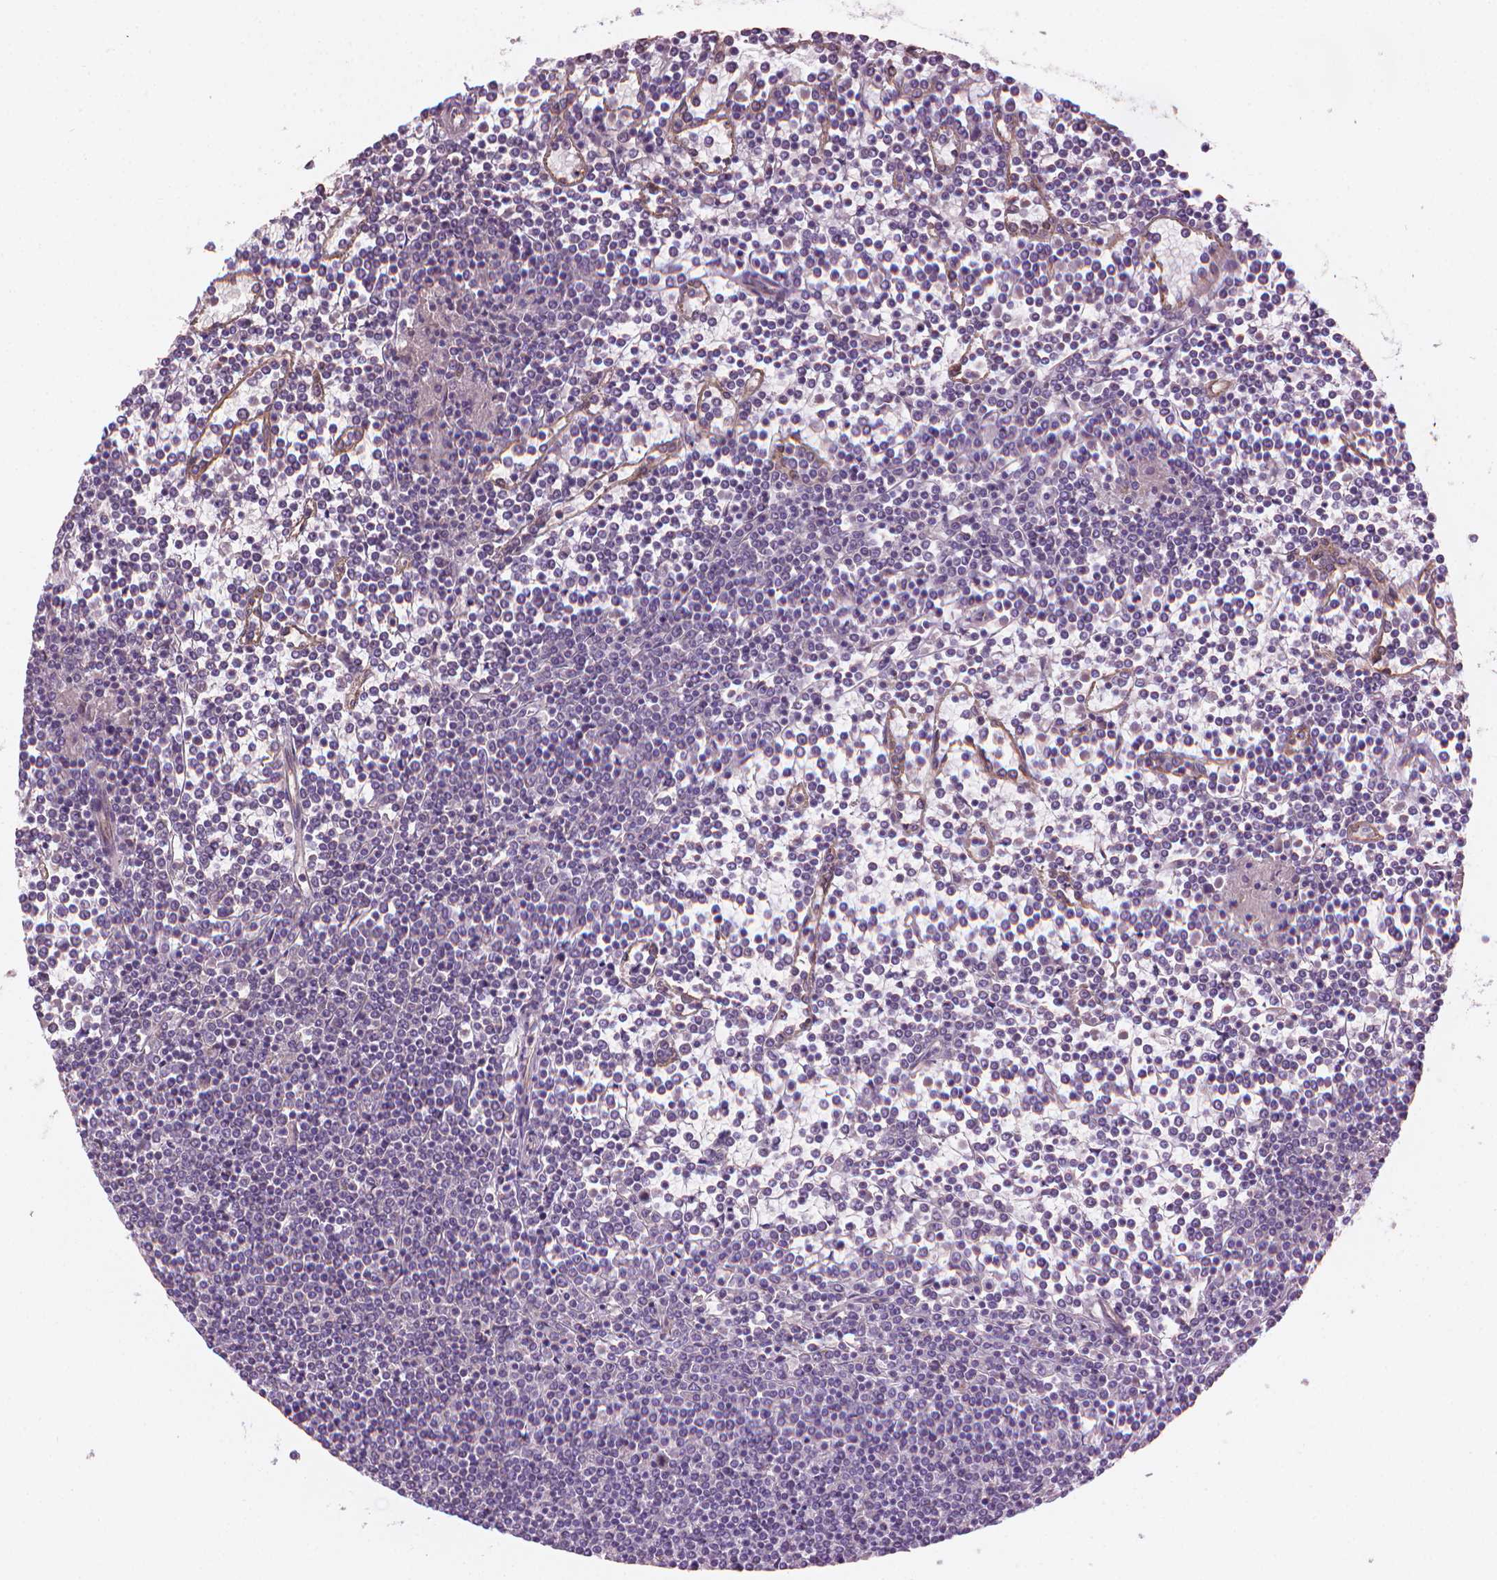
{"staining": {"intensity": "negative", "quantity": "none", "location": "none"}, "tissue": "lymphoma", "cell_type": "Tumor cells", "image_type": "cancer", "snomed": [{"axis": "morphology", "description": "Malignant lymphoma, non-Hodgkin's type, Low grade"}, {"axis": "topography", "description": "Spleen"}], "caption": "Immunohistochemistry (IHC) micrograph of neoplastic tissue: lymphoma stained with DAB demonstrates no significant protein expression in tumor cells.", "gene": "TTC29", "patient": {"sex": "female", "age": 19}}